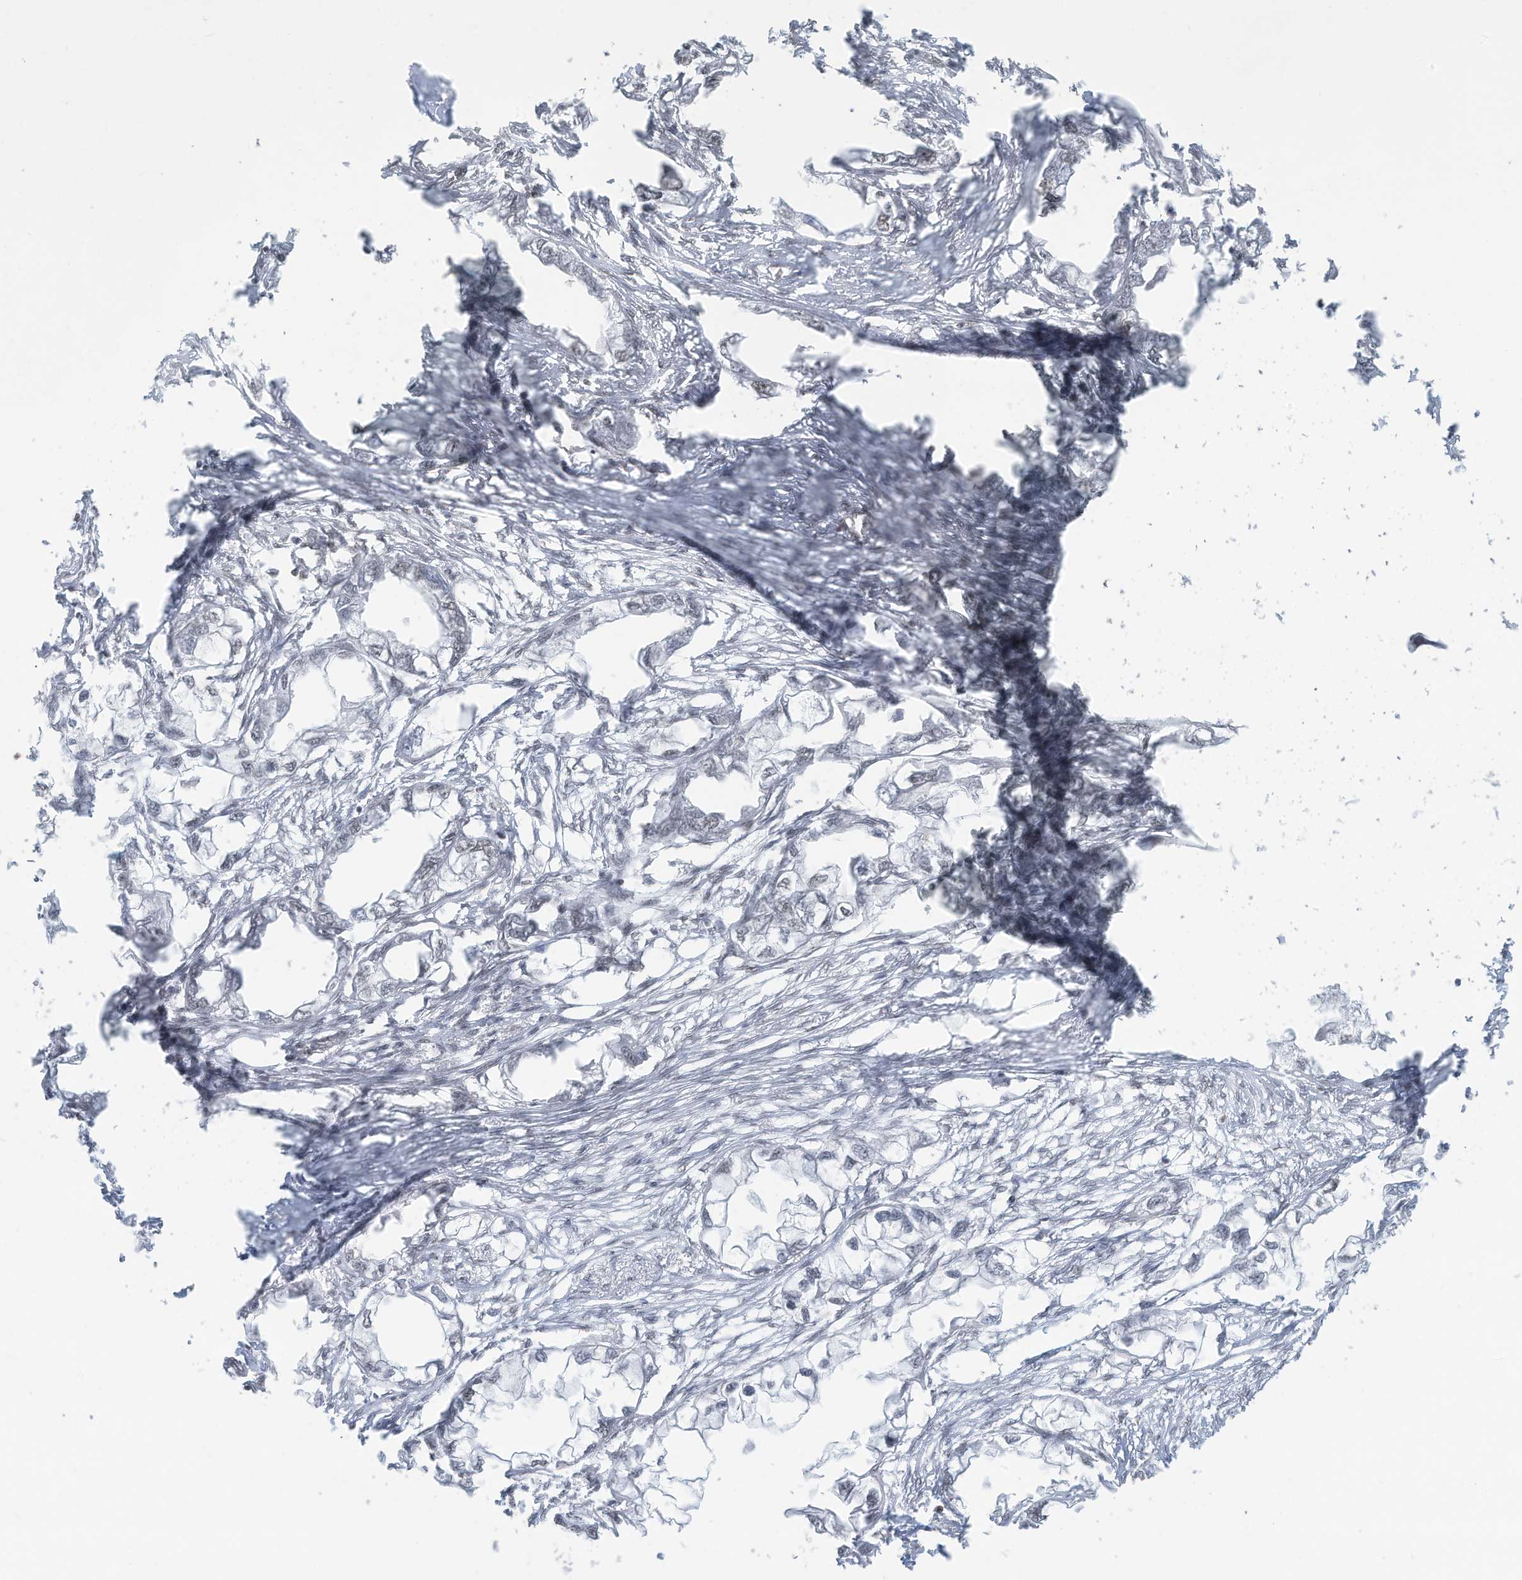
{"staining": {"intensity": "negative", "quantity": "none", "location": "none"}, "tissue": "endometrial cancer", "cell_type": "Tumor cells", "image_type": "cancer", "snomed": [{"axis": "morphology", "description": "Adenocarcinoma, NOS"}, {"axis": "morphology", "description": "Adenocarcinoma, metastatic, NOS"}, {"axis": "topography", "description": "Adipose tissue"}, {"axis": "topography", "description": "Endometrium"}], "caption": "The image demonstrates no significant expression in tumor cells of endometrial adenocarcinoma.", "gene": "DBR1", "patient": {"sex": "female", "age": 67}}